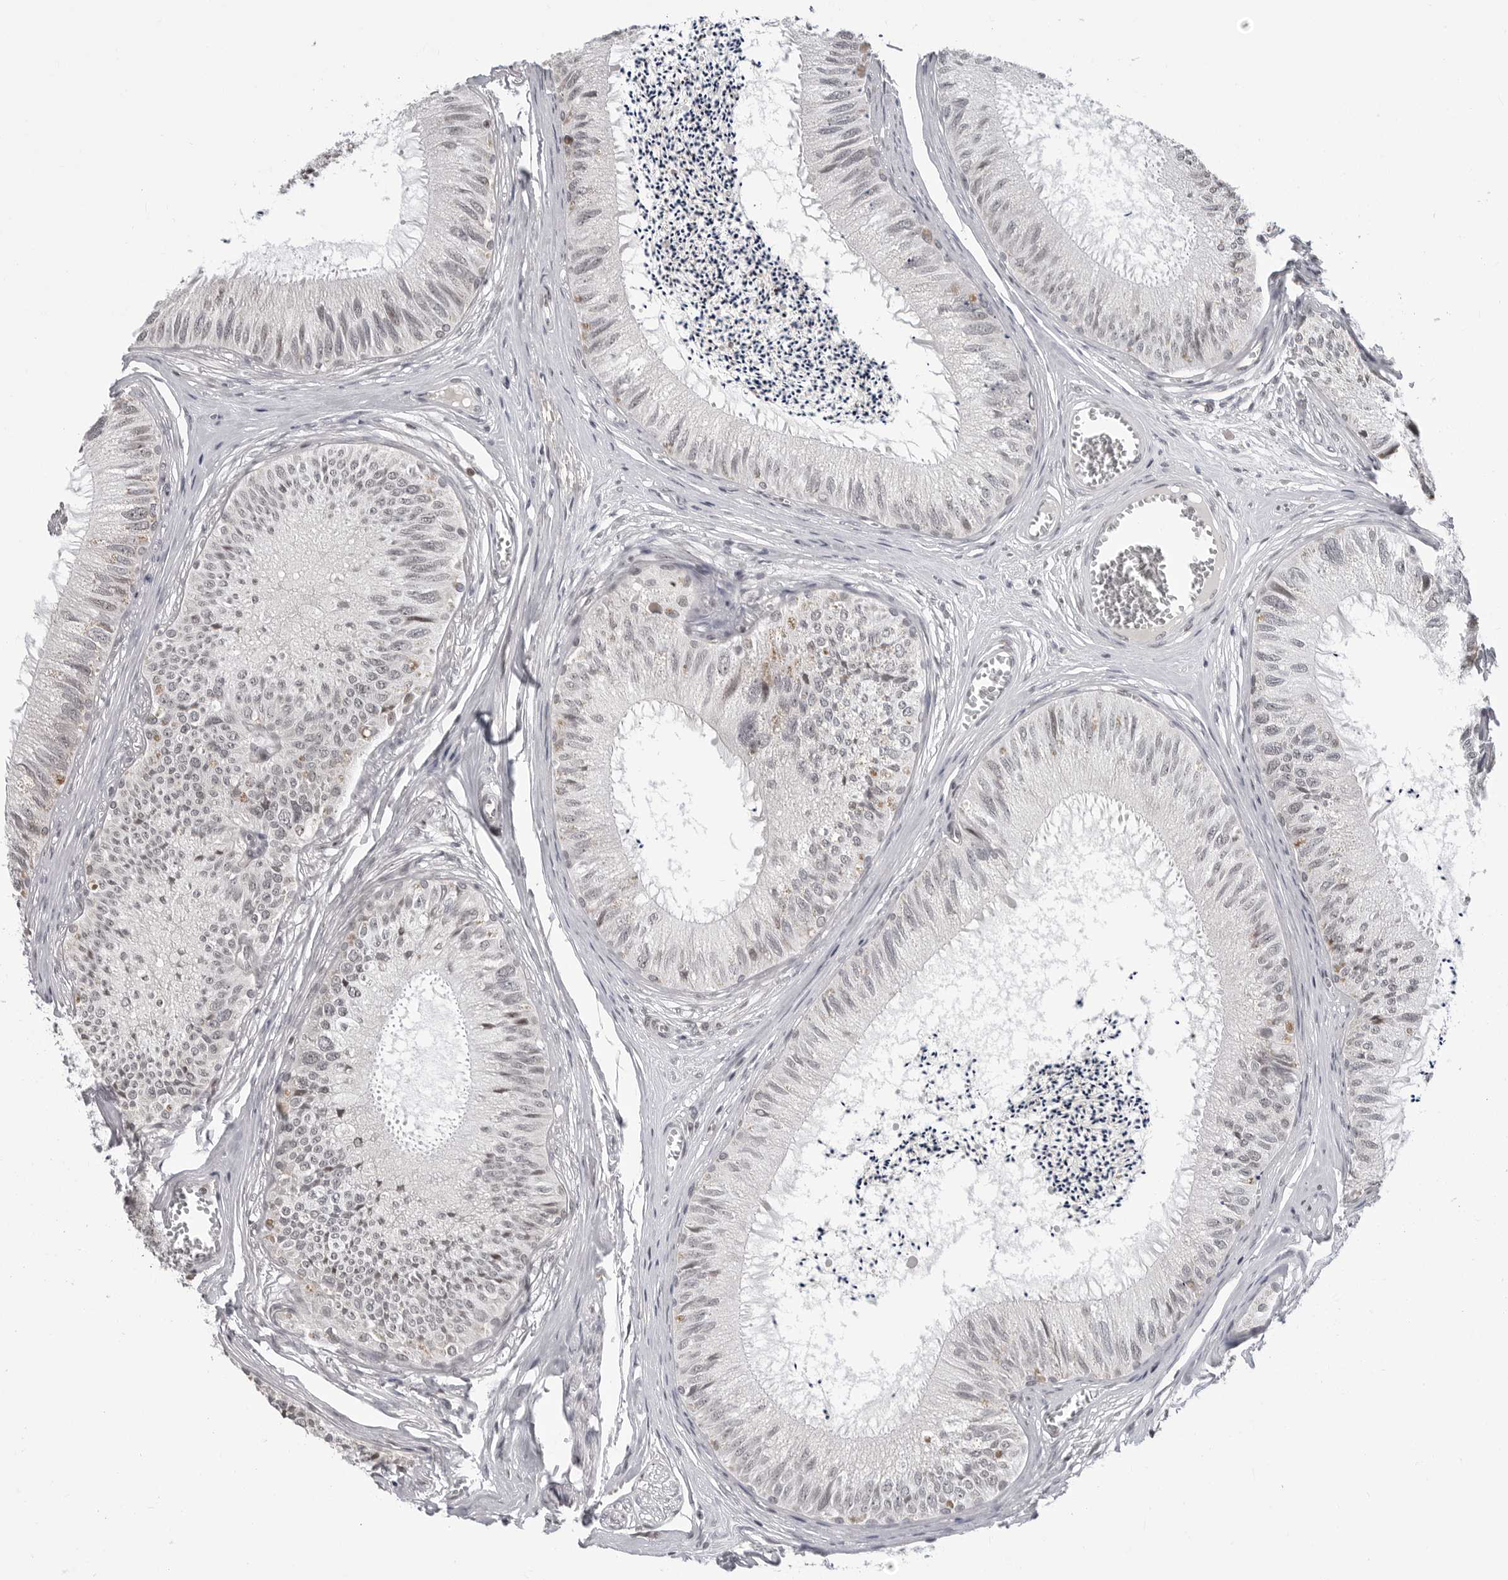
{"staining": {"intensity": "moderate", "quantity": "25%-75%", "location": "cytoplasmic/membranous,nuclear"}, "tissue": "epididymis", "cell_type": "Glandular cells", "image_type": "normal", "snomed": [{"axis": "morphology", "description": "Normal tissue, NOS"}, {"axis": "topography", "description": "Epididymis"}], "caption": "A brown stain highlights moderate cytoplasmic/membranous,nuclear positivity of a protein in glandular cells of benign human epididymis. (brown staining indicates protein expression, while blue staining denotes nuclei).", "gene": "C8orf33", "patient": {"sex": "male", "age": 79}}